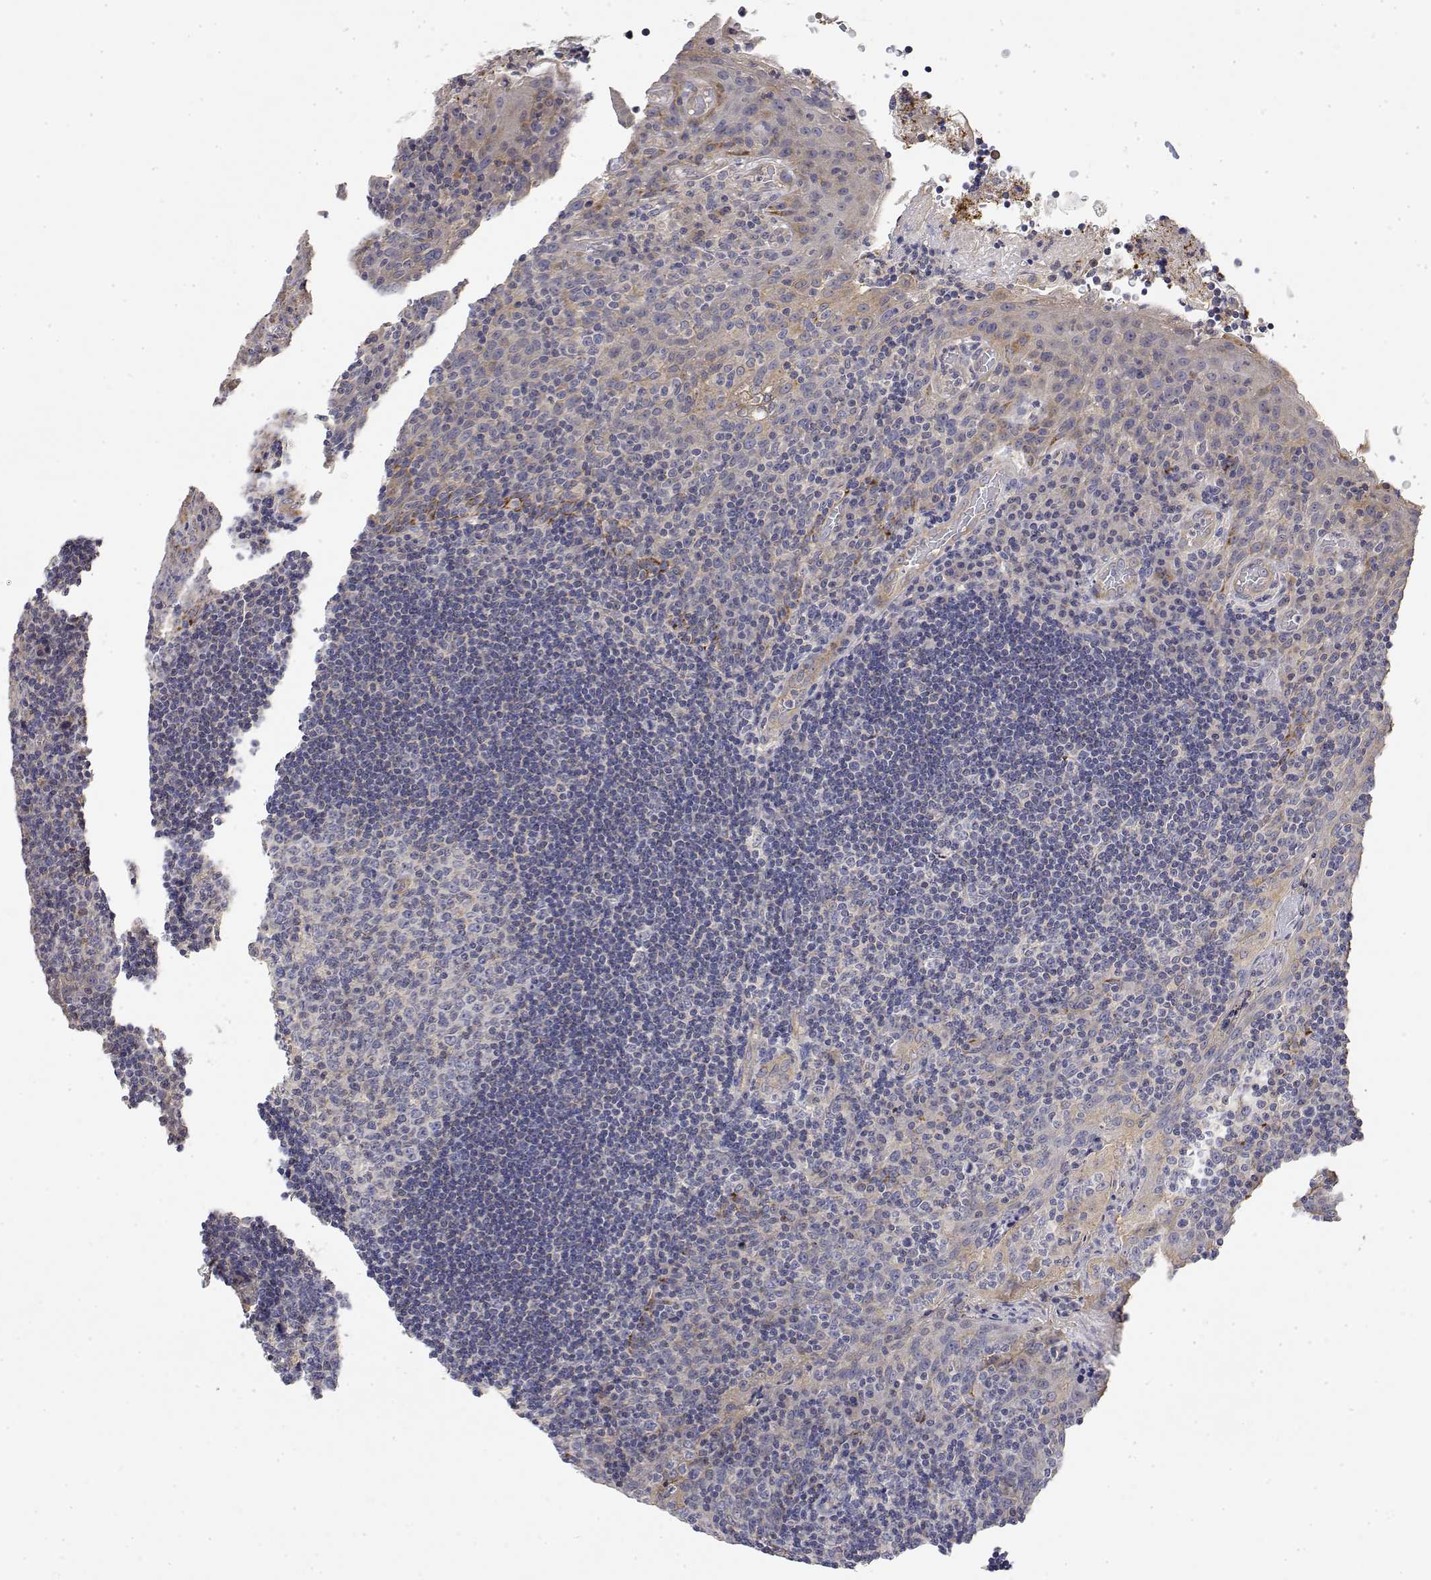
{"staining": {"intensity": "negative", "quantity": "none", "location": "none"}, "tissue": "tonsil", "cell_type": "Germinal center cells", "image_type": "normal", "snomed": [{"axis": "morphology", "description": "Normal tissue, NOS"}, {"axis": "topography", "description": "Tonsil"}], "caption": "Germinal center cells are negative for brown protein staining in normal tonsil.", "gene": "LONRF3", "patient": {"sex": "male", "age": 17}}